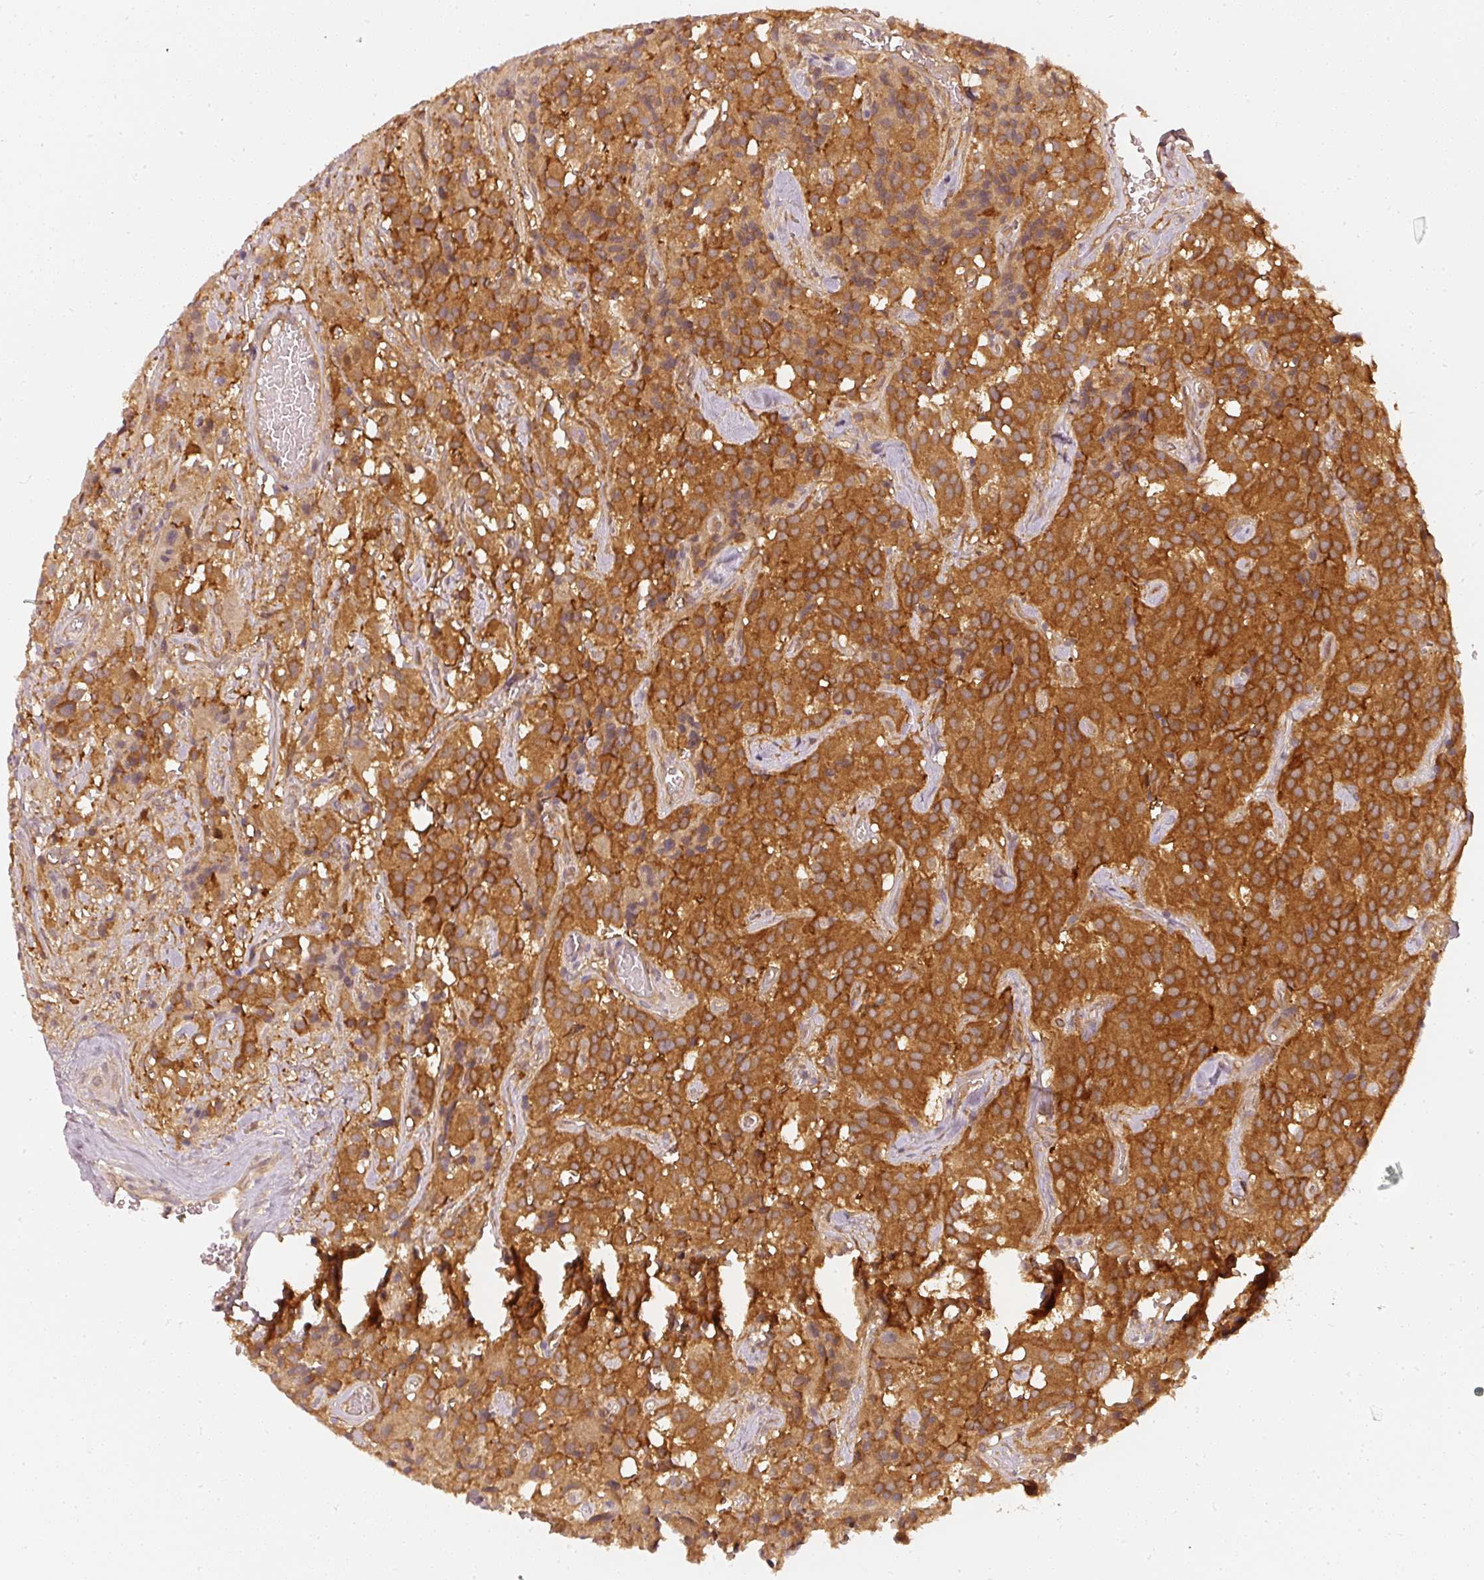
{"staining": {"intensity": "strong", "quantity": ">75%", "location": "cytoplasmic/membranous"}, "tissue": "glioma", "cell_type": "Tumor cells", "image_type": "cancer", "snomed": [{"axis": "morphology", "description": "Glioma, malignant, Low grade"}, {"axis": "topography", "description": "Brain"}], "caption": "An image of human malignant glioma (low-grade) stained for a protein demonstrates strong cytoplasmic/membranous brown staining in tumor cells.", "gene": "ASMTL", "patient": {"sex": "male", "age": 42}}